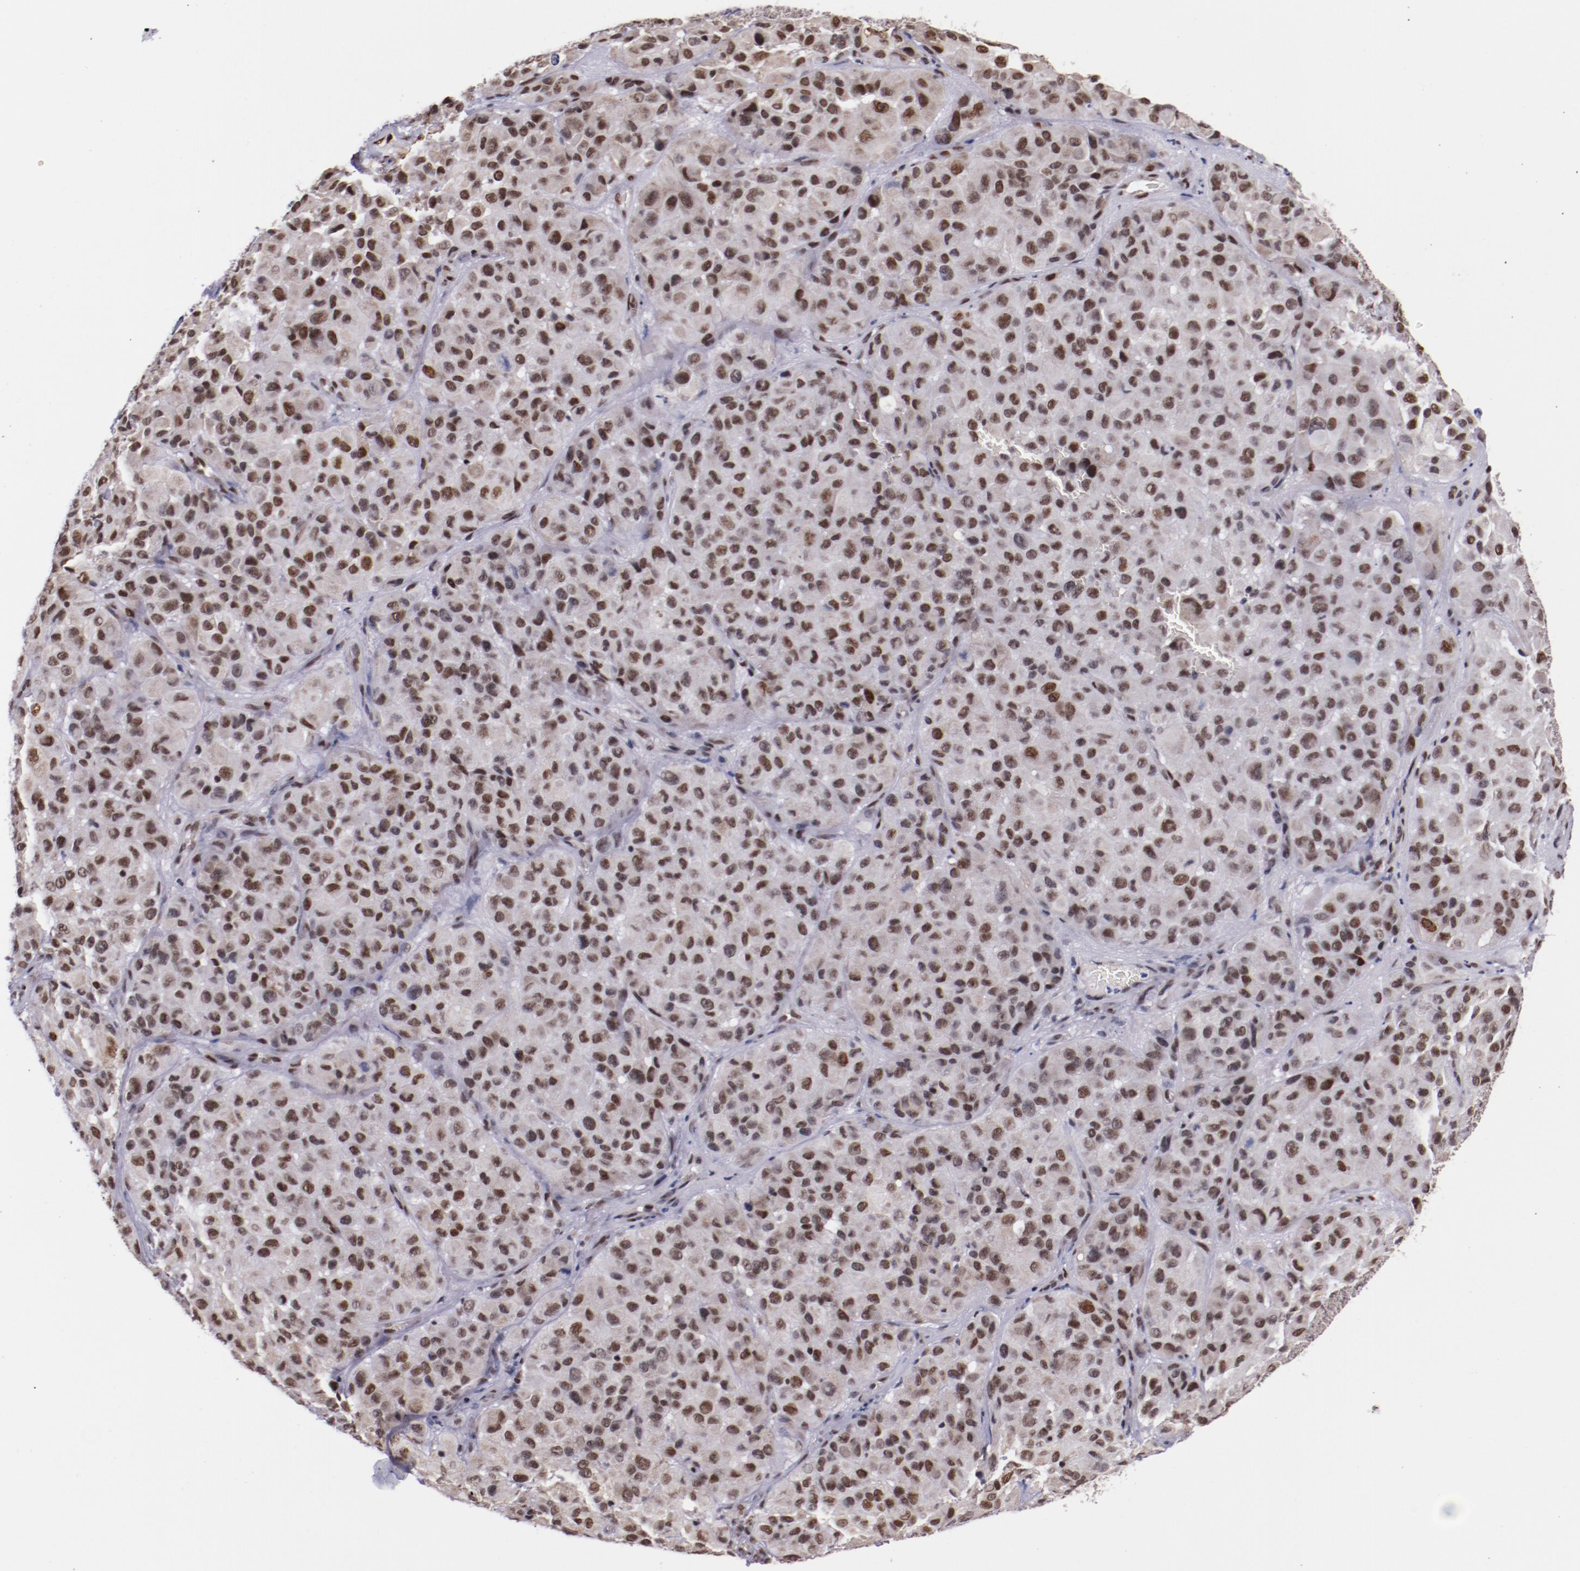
{"staining": {"intensity": "moderate", "quantity": ">75%", "location": "nuclear"}, "tissue": "melanoma", "cell_type": "Tumor cells", "image_type": "cancer", "snomed": [{"axis": "morphology", "description": "Malignant melanoma, NOS"}, {"axis": "topography", "description": "Skin"}], "caption": "Immunohistochemical staining of malignant melanoma shows moderate nuclear protein staining in approximately >75% of tumor cells.", "gene": "SRF", "patient": {"sex": "female", "age": 21}}